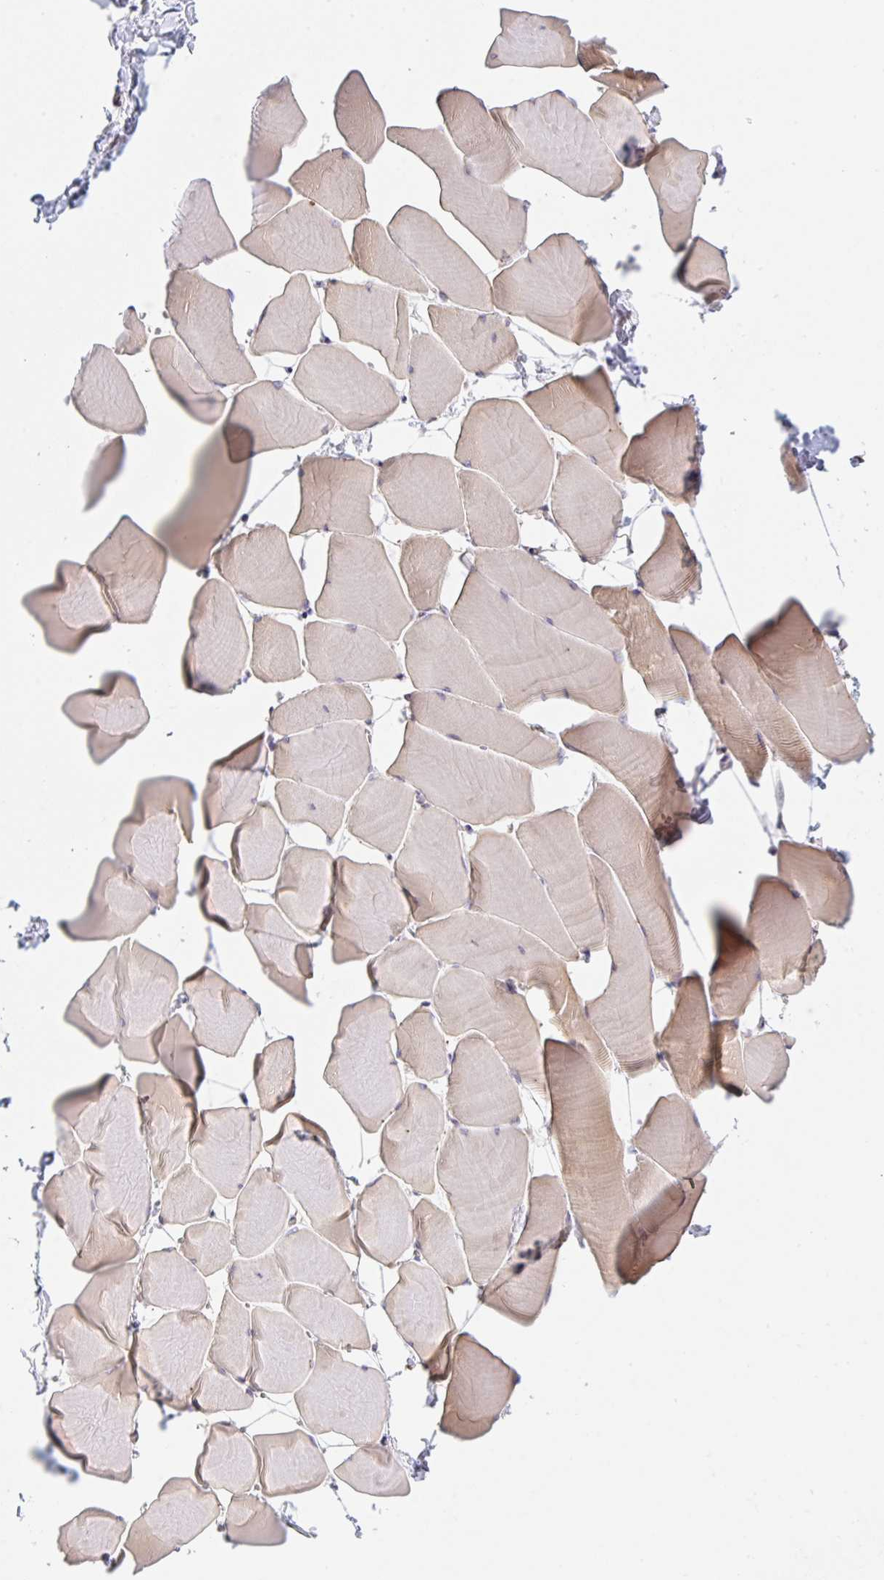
{"staining": {"intensity": "weak", "quantity": "25%-75%", "location": "cytoplasmic/membranous"}, "tissue": "skeletal muscle", "cell_type": "Myocytes", "image_type": "normal", "snomed": [{"axis": "morphology", "description": "Normal tissue, NOS"}, {"axis": "topography", "description": "Skeletal muscle"}], "caption": "Approximately 25%-75% of myocytes in normal human skeletal muscle reveal weak cytoplasmic/membranous protein positivity as visualized by brown immunohistochemical staining.", "gene": "TBPL2", "patient": {"sex": "male", "age": 25}}